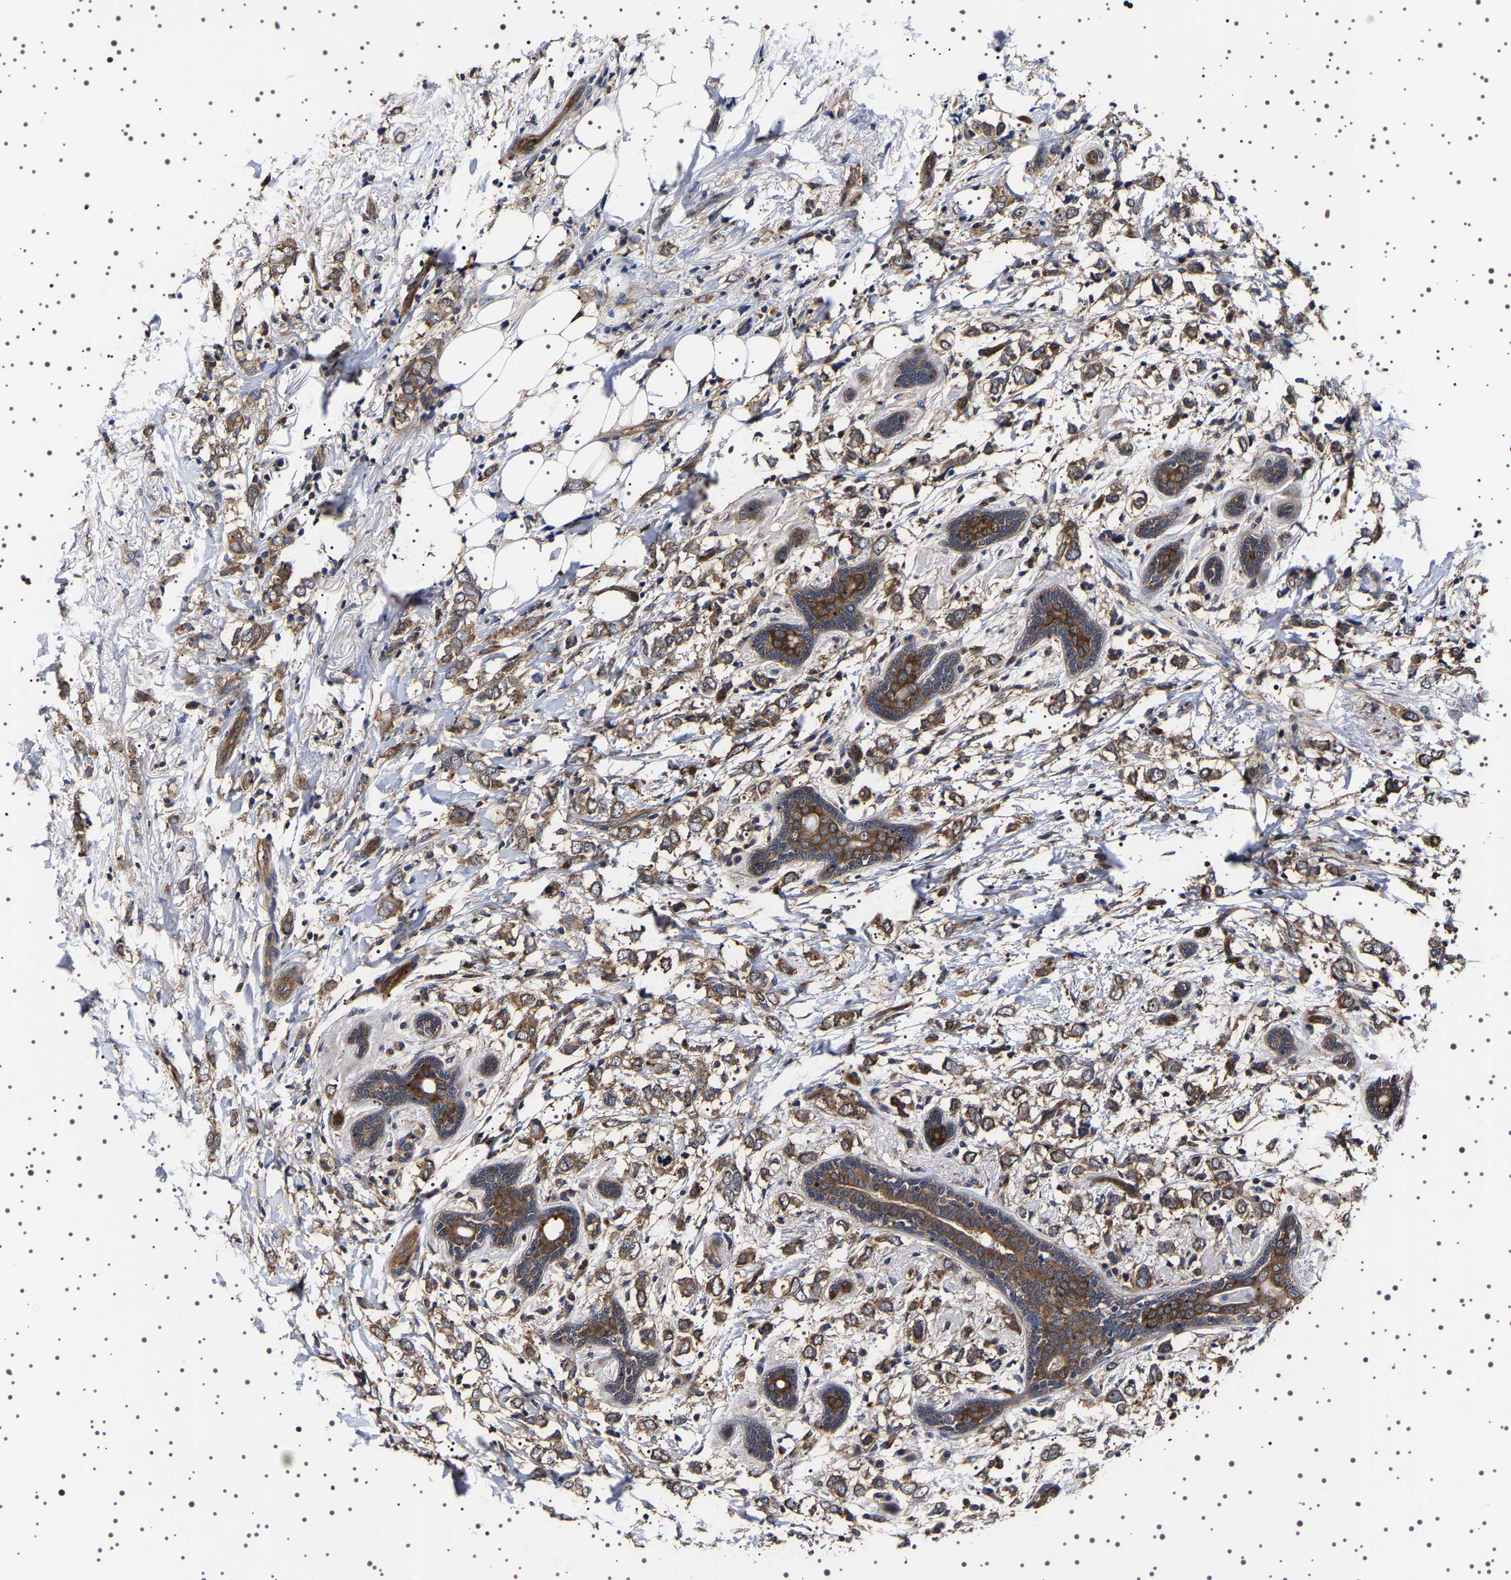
{"staining": {"intensity": "moderate", "quantity": ">75%", "location": "cytoplasmic/membranous"}, "tissue": "breast cancer", "cell_type": "Tumor cells", "image_type": "cancer", "snomed": [{"axis": "morphology", "description": "Normal tissue, NOS"}, {"axis": "morphology", "description": "Lobular carcinoma"}, {"axis": "topography", "description": "Breast"}], "caption": "IHC micrograph of breast cancer (lobular carcinoma) stained for a protein (brown), which reveals medium levels of moderate cytoplasmic/membranous positivity in about >75% of tumor cells.", "gene": "DARS1", "patient": {"sex": "female", "age": 47}}